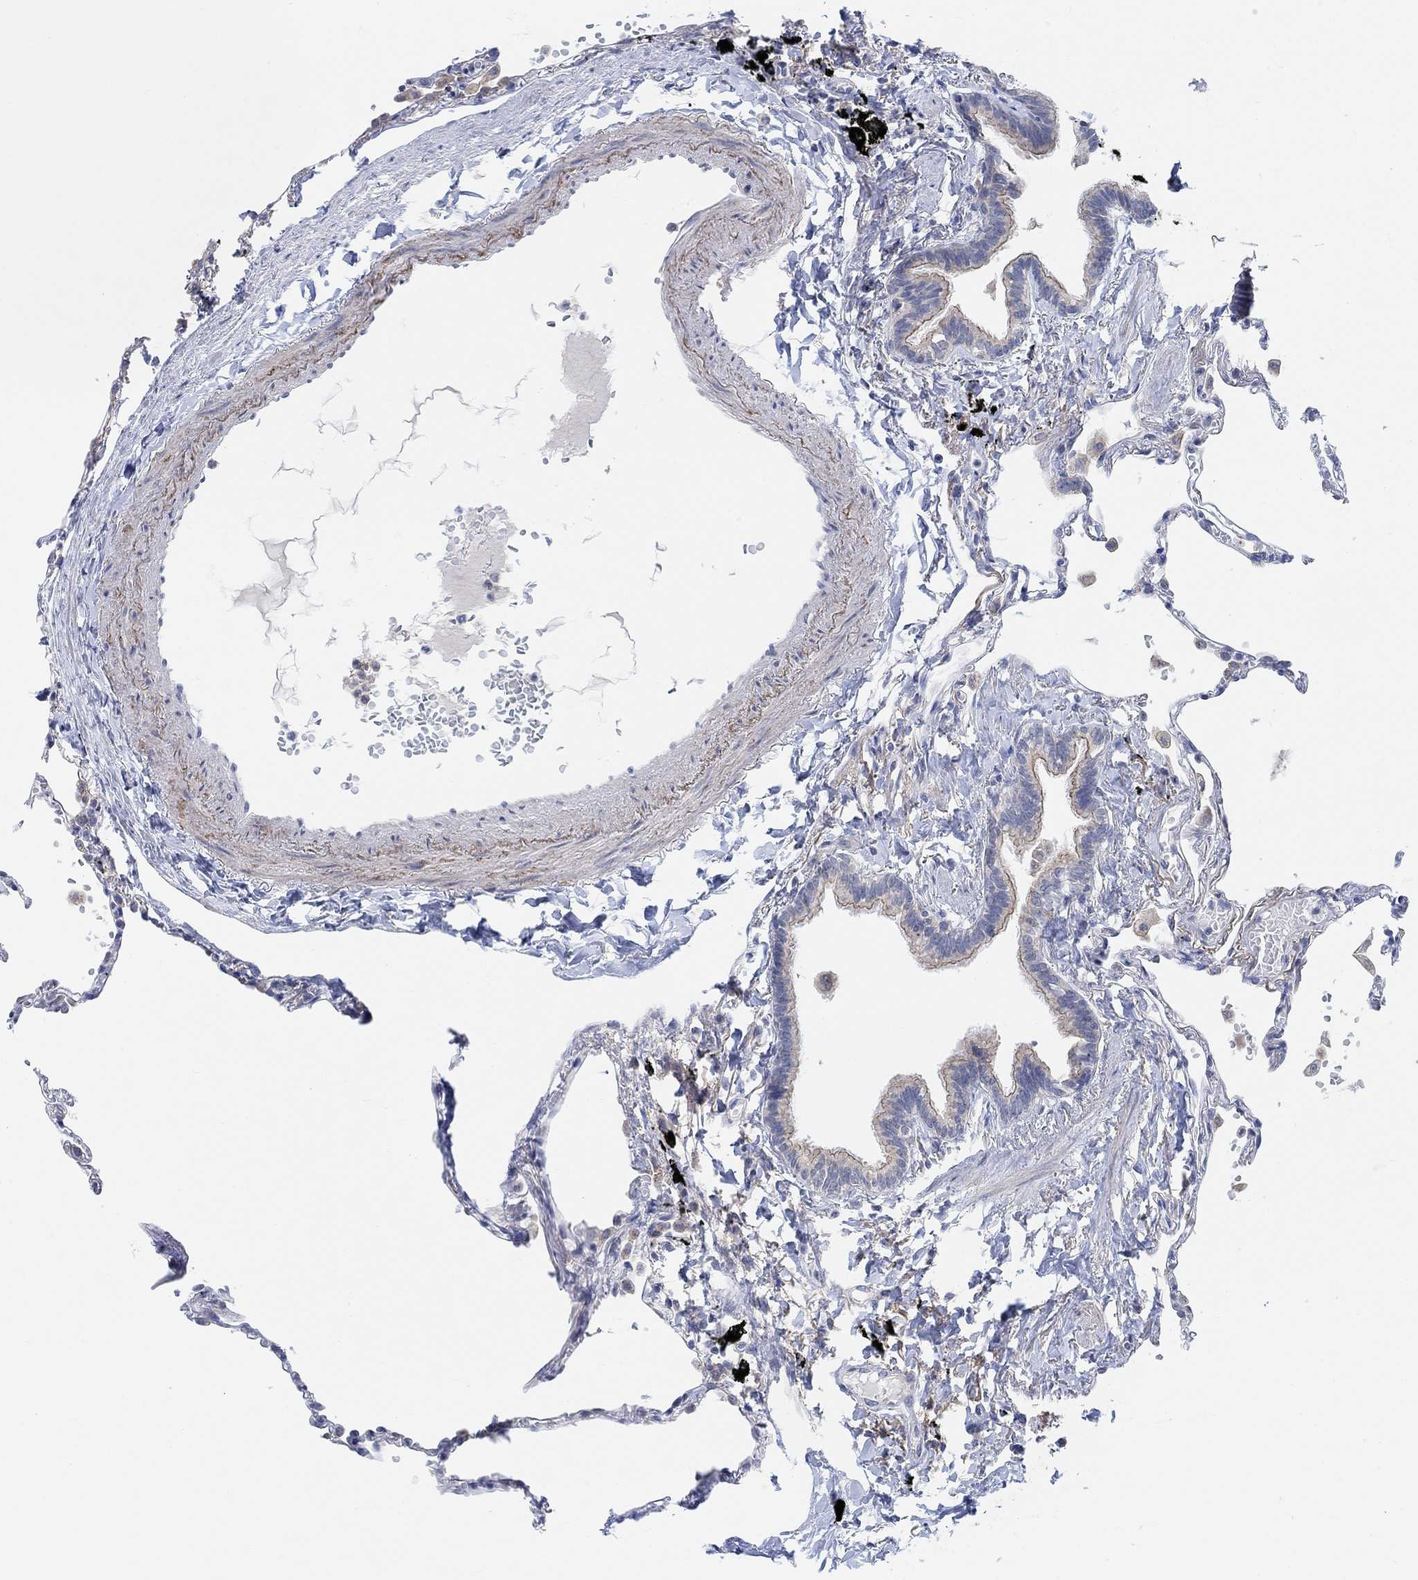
{"staining": {"intensity": "negative", "quantity": "none", "location": "none"}, "tissue": "lung", "cell_type": "Alveolar cells", "image_type": "normal", "snomed": [{"axis": "morphology", "description": "Normal tissue, NOS"}, {"axis": "topography", "description": "Lung"}], "caption": "Immunohistochemistry (IHC) of benign human lung shows no staining in alveolar cells.", "gene": "RIMS1", "patient": {"sex": "male", "age": 78}}